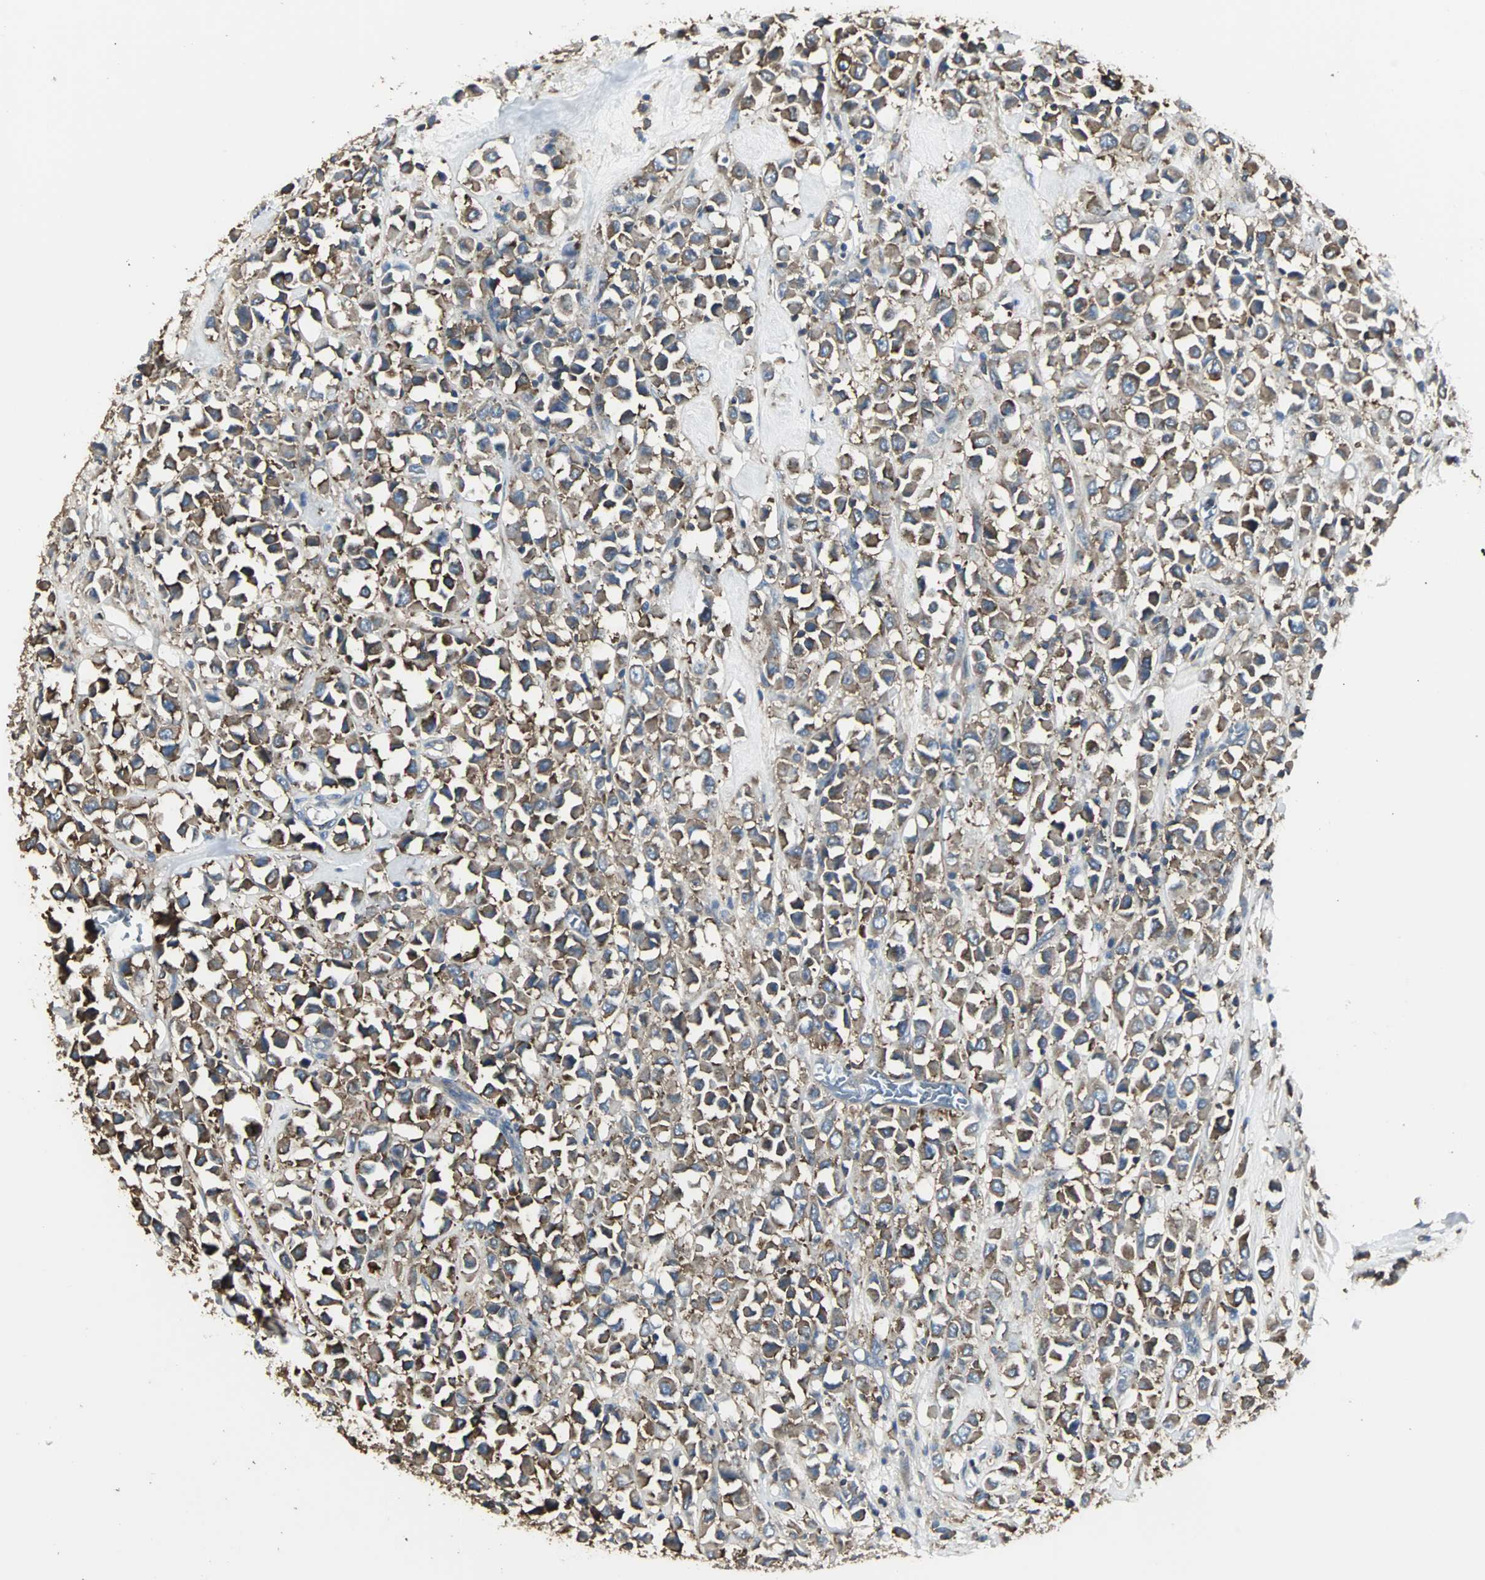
{"staining": {"intensity": "moderate", "quantity": ">75%", "location": "cytoplasmic/membranous"}, "tissue": "breast cancer", "cell_type": "Tumor cells", "image_type": "cancer", "snomed": [{"axis": "morphology", "description": "Duct carcinoma"}, {"axis": "topography", "description": "Breast"}], "caption": "High-magnification brightfield microscopy of infiltrating ductal carcinoma (breast) stained with DAB (3,3'-diaminobenzidine) (brown) and counterstained with hematoxylin (blue). tumor cells exhibit moderate cytoplasmic/membranous expression is present in approximately>75% of cells.", "gene": "LRRFIP1", "patient": {"sex": "female", "age": 61}}